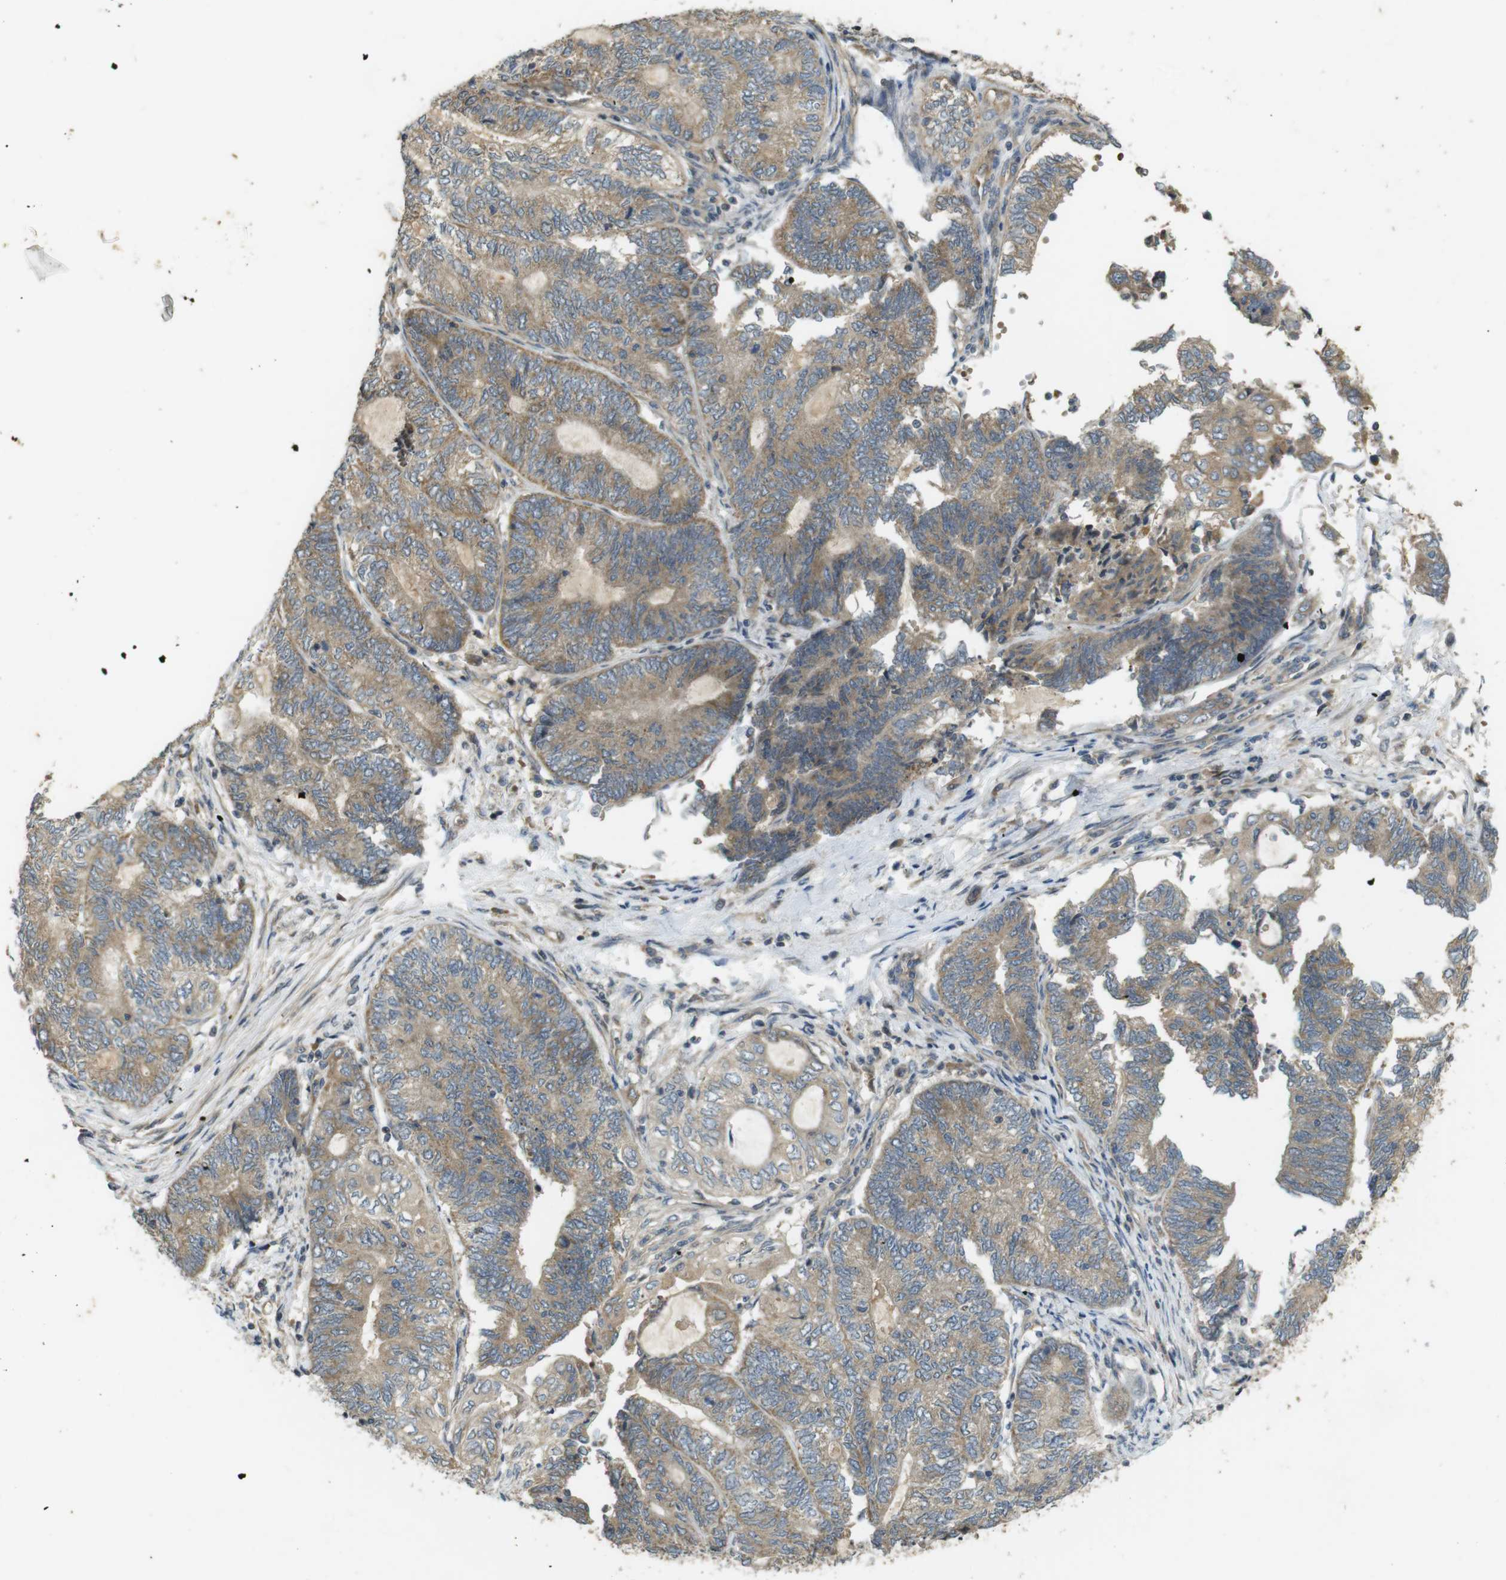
{"staining": {"intensity": "moderate", "quantity": ">75%", "location": "cytoplasmic/membranous"}, "tissue": "endometrial cancer", "cell_type": "Tumor cells", "image_type": "cancer", "snomed": [{"axis": "morphology", "description": "Adenocarcinoma, NOS"}, {"axis": "topography", "description": "Uterus"}, {"axis": "topography", "description": "Endometrium"}], "caption": "Immunohistochemistry (IHC) (DAB) staining of human endometrial cancer (adenocarcinoma) reveals moderate cytoplasmic/membranous protein staining in about >75% of tumor cells.", "gene": "CLTC", "patient": {"sex": "female", "age": 70}}